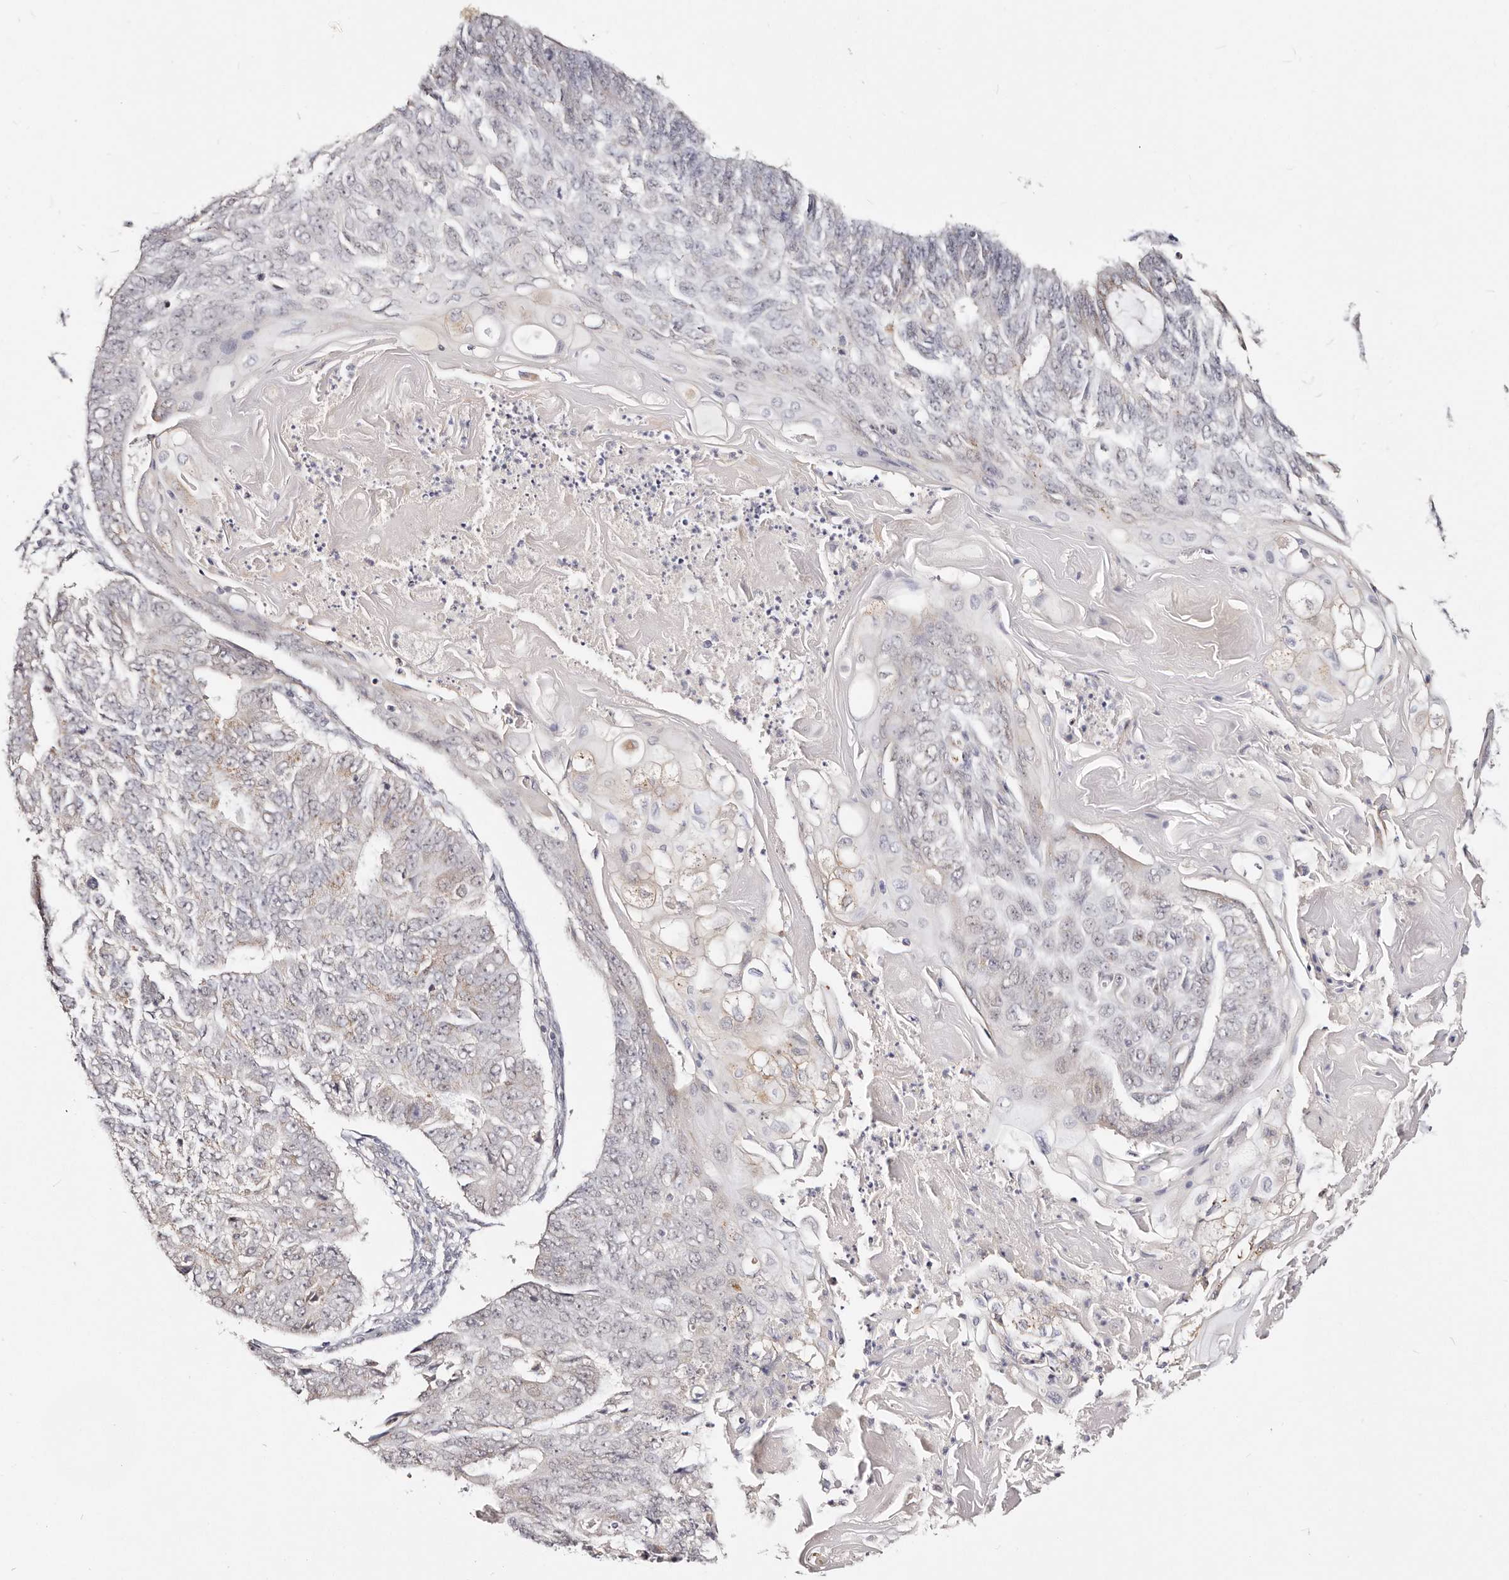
{"staining": {"intensity": "negative", "quantity": "none", "location": "none"}, "tissue": "endometrial cancer", "cell_type": "Tumor cells", "image_type": "cancer", "snomed": [{"axis": "morphology", "description": "Adenocarcinoma, NOS"}, {"axis": "topography", "description": "Endometrium"}], "caption": "Tumor cells show no significant protein expression in endometrial cancer (adenocarcinoma).", "gene": "VIPAS39", "patient": {"sex": "female", "age": 32}}